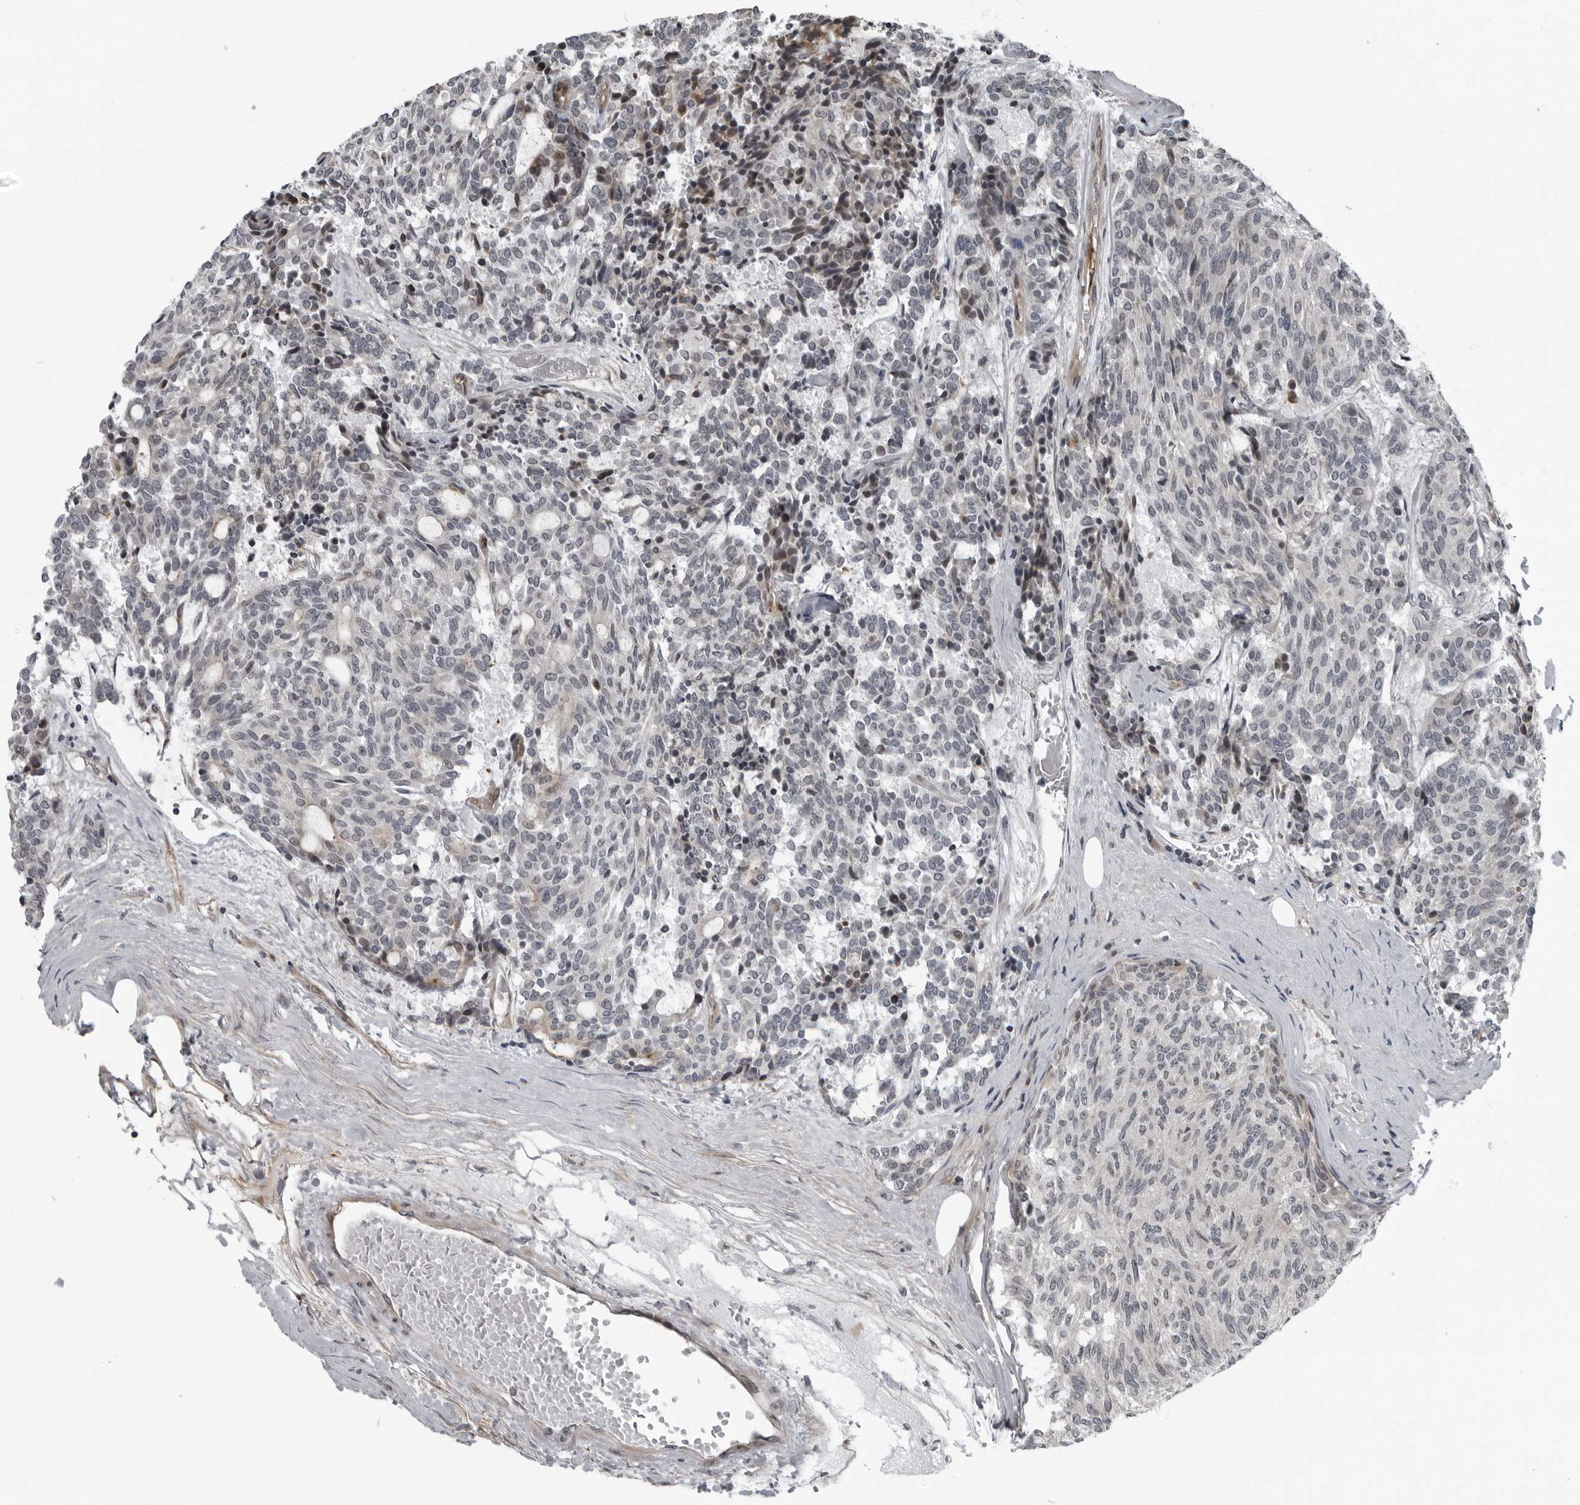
{"staining": {"intensity": "negative", "quantity": "none", "location": "none"}, "tissue": "carcinoid", "cell_type": "Tumor cells", "image_type": "cancer", "snomed": [{"axis": "morphology", "description": "Carcinoid, malignant, NOS"}, {"axis": "topography", "description": "Pancreas"}], "caption": "Carcinoid was stained to show a protein in brown. There is no significant staining in tumor cells.", "gene": "FAM102B", "patient": {"sex": "female", "age": 54}}